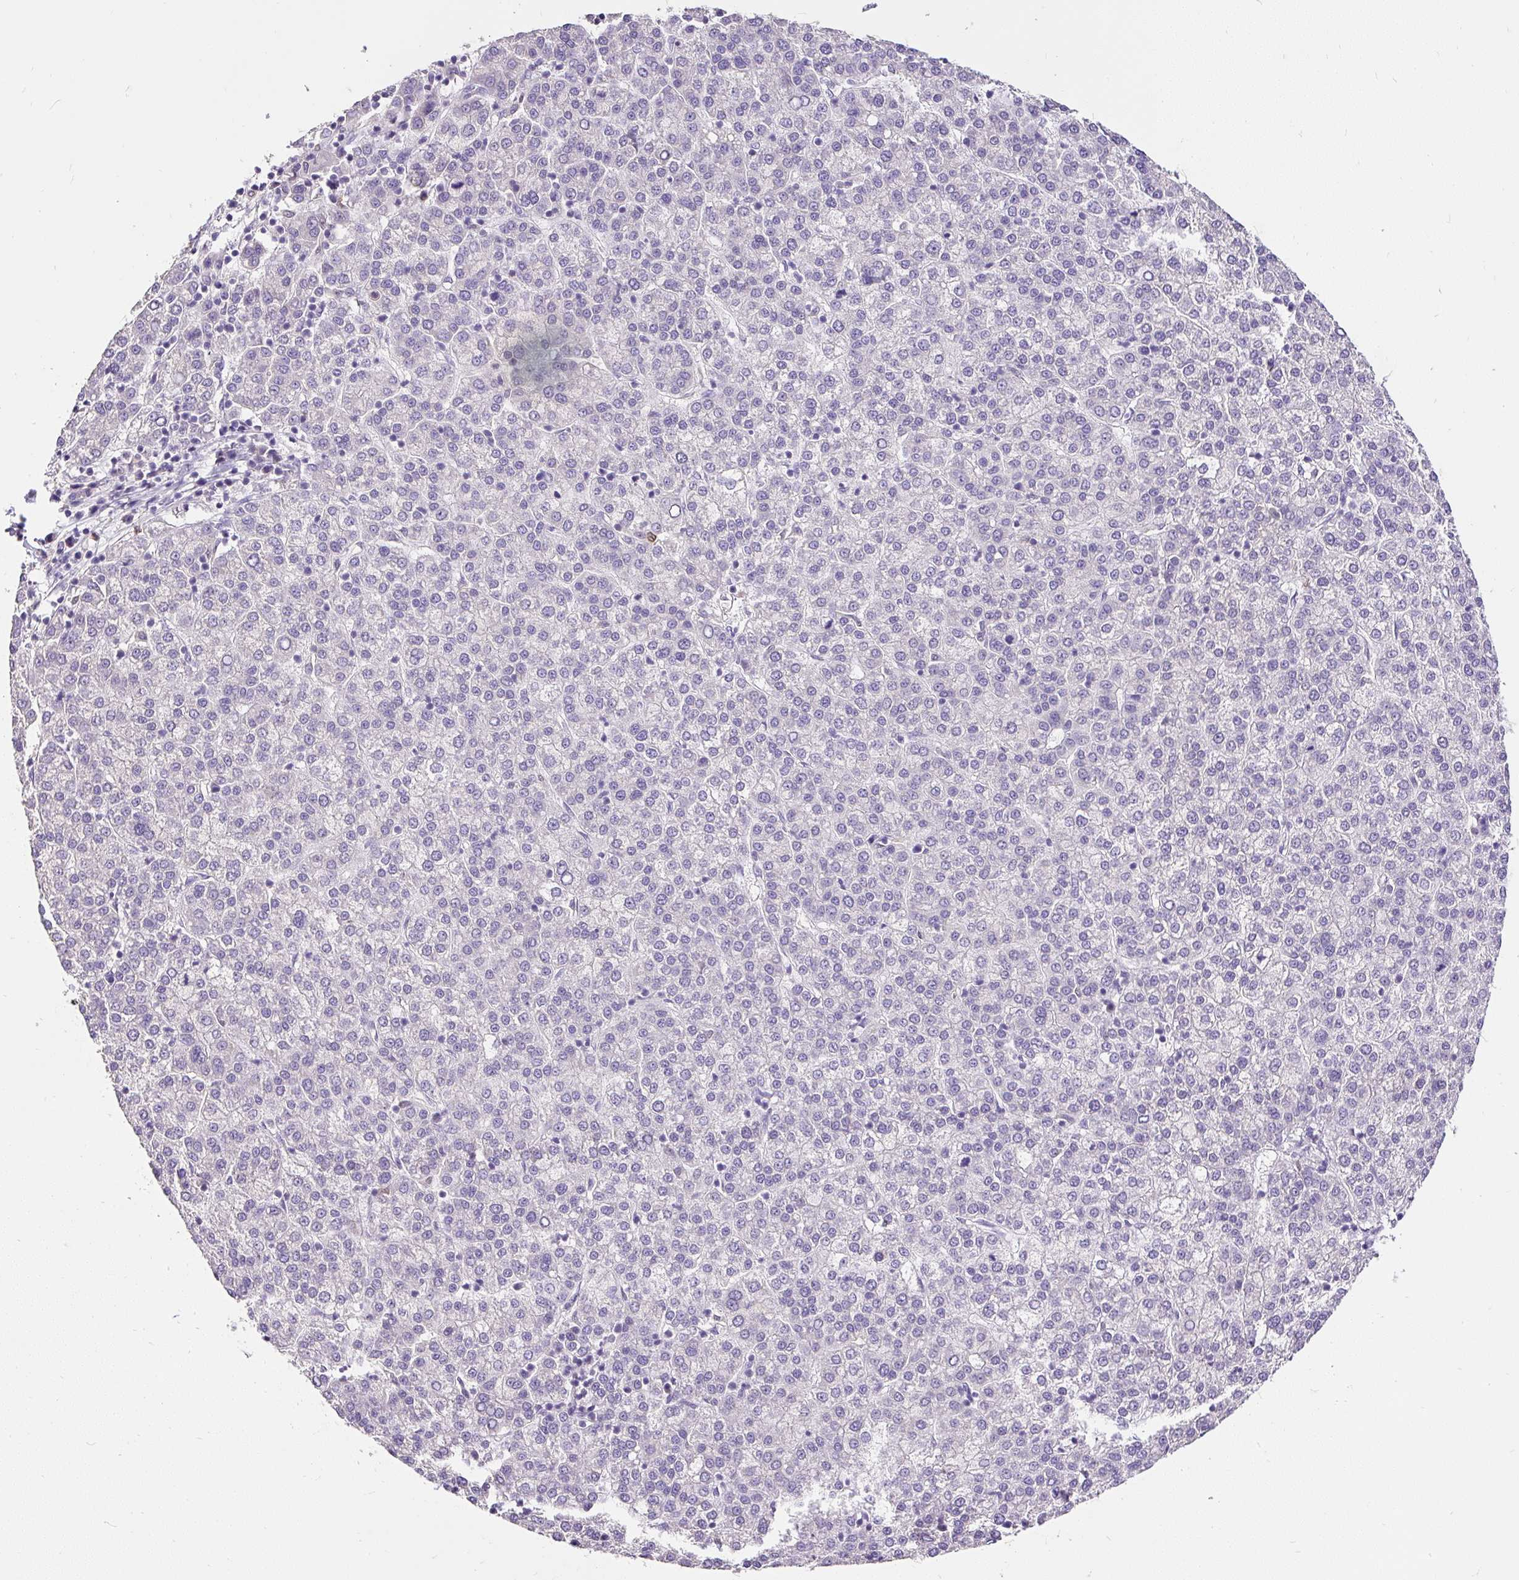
{"staining": {"intensity": "negative", "quantity": "none", "location": "none"}, "tissue": "liver cancer", "cell_type": "Tumor cells", "image_type": "cancer", "snomed": [{"axis": "morphology", "description": "Carcinoma, Hepatocellular, NOS"}, {"axis": "topography", "description": "Liver"}], "caption": "Liver hepatocellular carcinoma was stained to show a protein in brown. There is no significant staining in tumor cells. (Brightfield microscopy of DAB (3,3'-diaminobenzidine) IHC at high magnification).", "gene": "GBX1", "patient": {"sex": "female", "age": 58}}